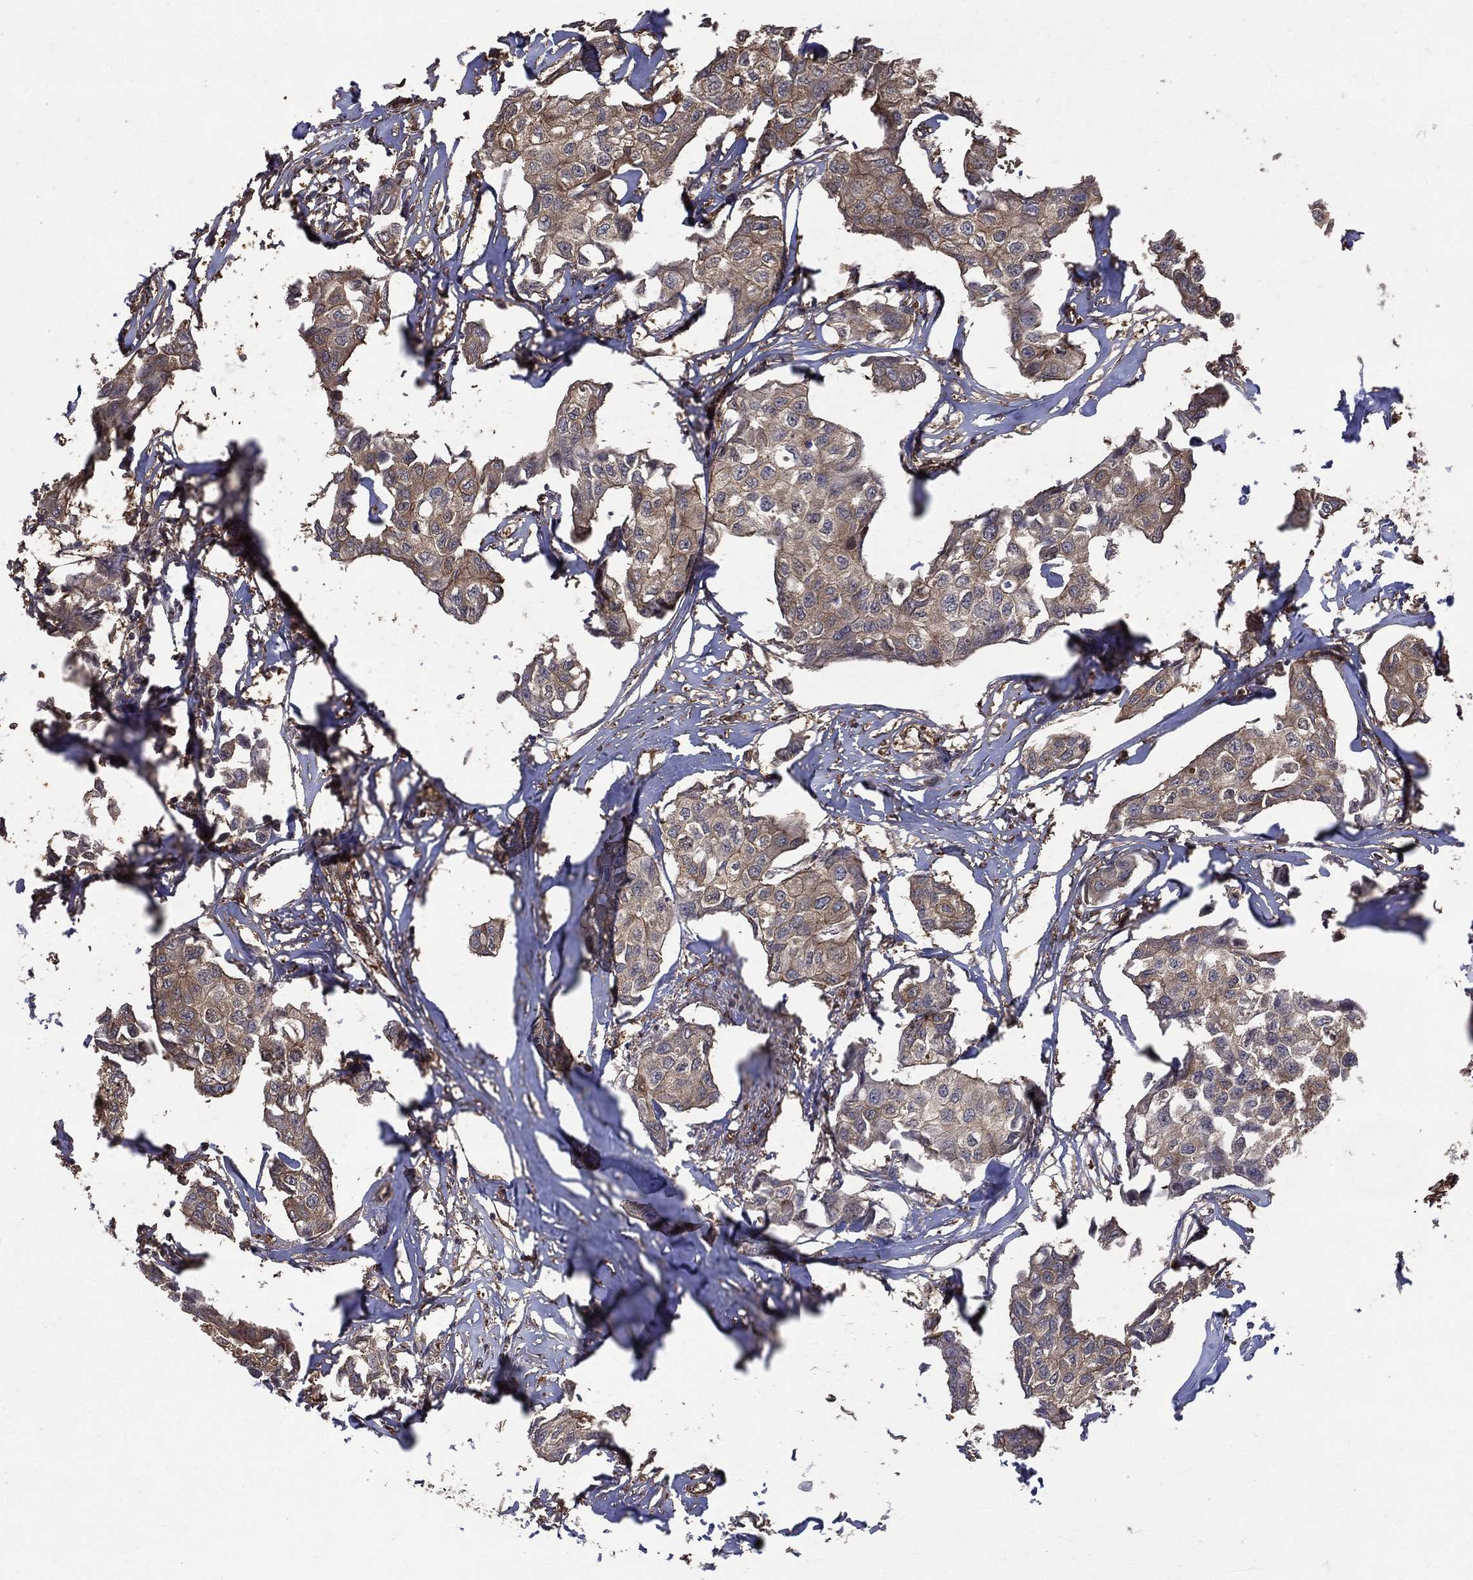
{"staining": {"intensity": "weak", "quantity": ">75%", "location": "cytoplasmic/membranous"}, "tissue": "breast cancer", "cell_type": "Tumor cells", "image_type": "cancer", "snomed": [{"axis": "morphology", "description": "Duct carcinoma"}, {"axis": "topography", "description": "Breast"}], "caption": "Weak cytoplasmic/membranous protein positivity is present in approximately >75% of tumor cells in invasive ductal carcinoma (breast). The staining was performed using DAB to visualize the protein expression in brown, while the nuclei were stained in blue with hematoxylin (Magnification: 20x).", "gene": "DPYSL2", "patient": {"sex": "female", "age": 80}}